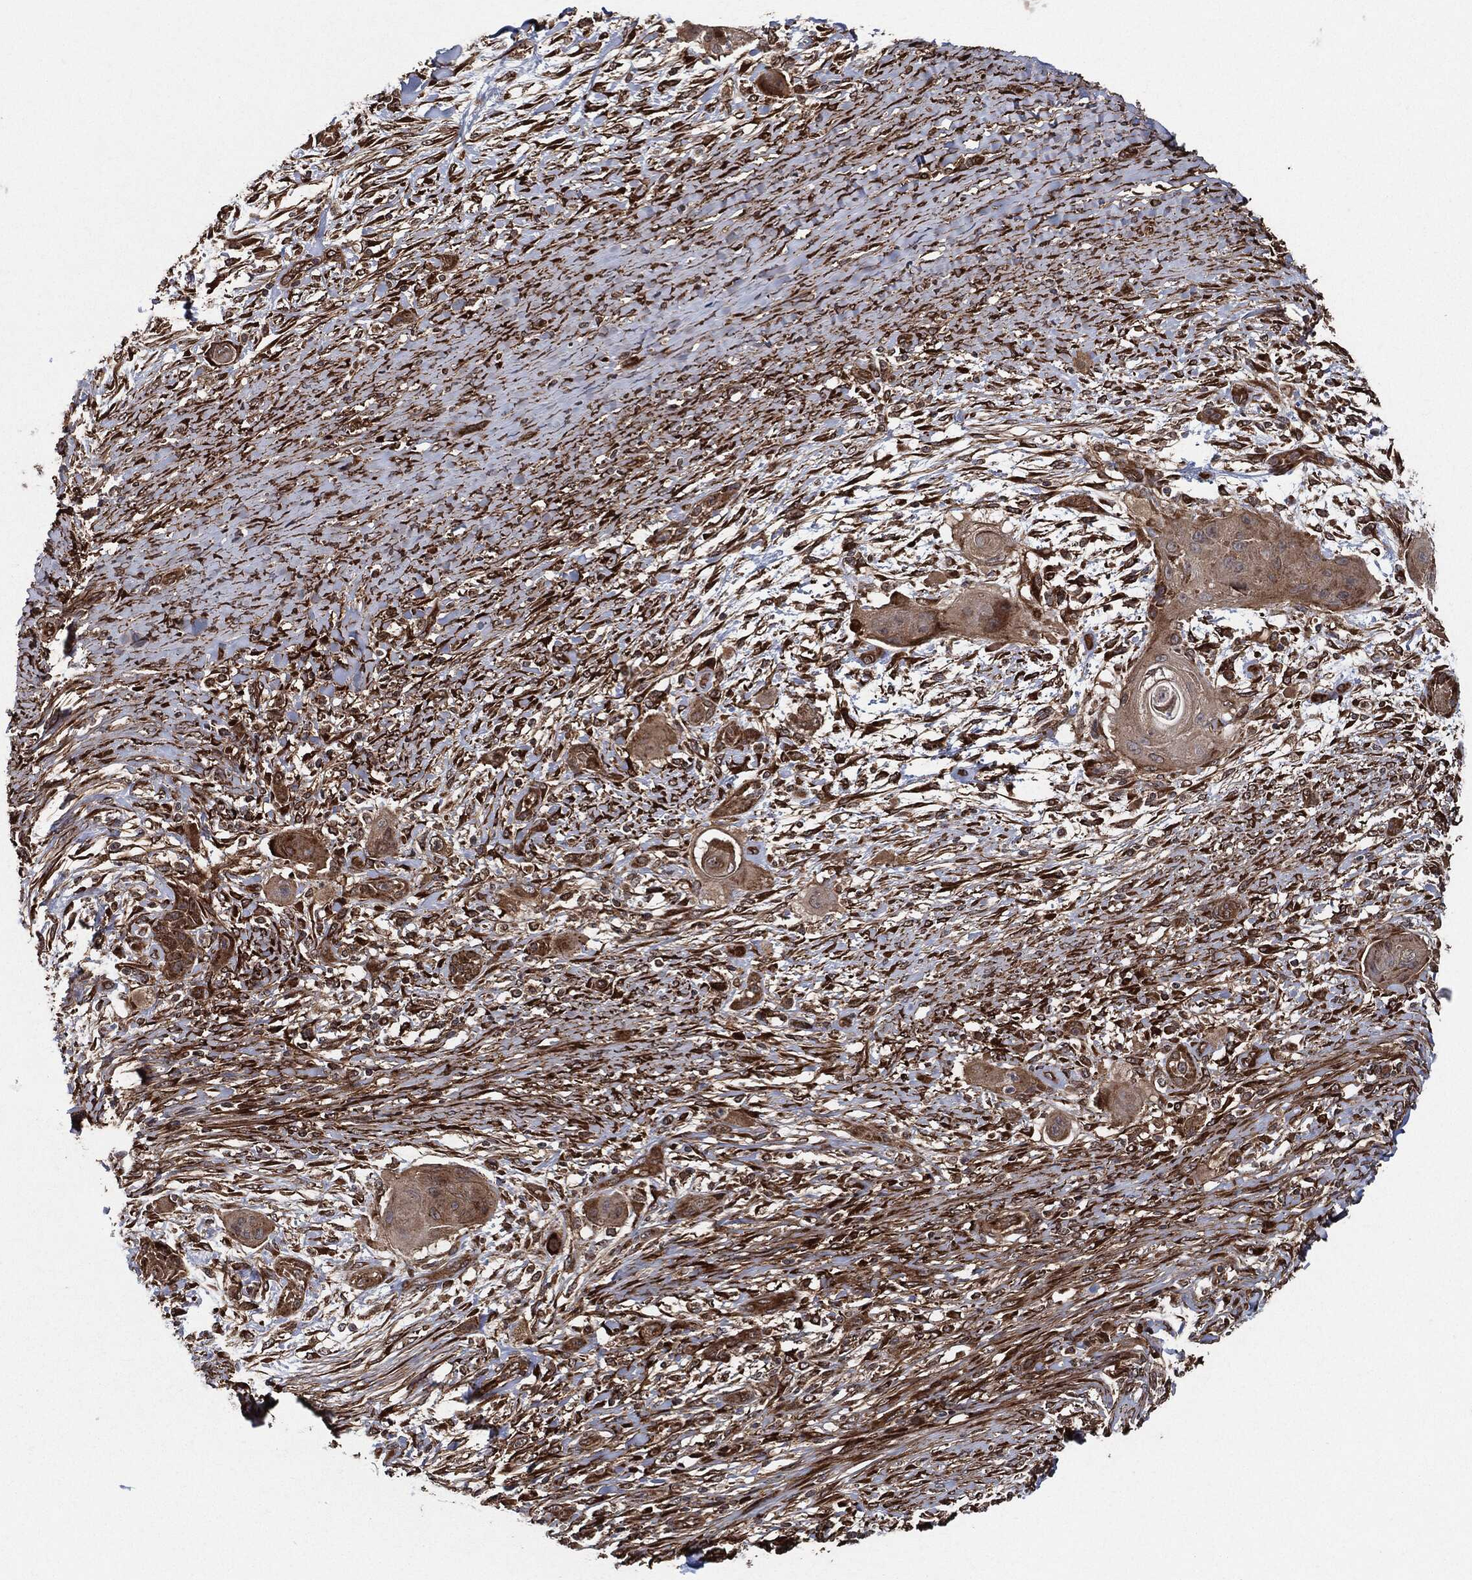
{"staining": {"intensity": "moderate", "quantity": ">75%", "location": "cytoplasmic/membranous"}, "tissue": "skin cancer", "cell_type": "Tumor cells", "image_type": "cancer", "snomed": [{"axis": "morphology", "description": "Squamous cell carcinoma, NOS"}, {"axis": "topography", "description": "Skin"}], "caption": "This photomicrograph shows IHC staining of human squamous cell carcinoma (skin), with medium moderate cytoplasmic/membranous positivity in approximately >75% of tumor cells.", "gene": "BCAR1", "patient": {"sex": "male", "age": 62}}